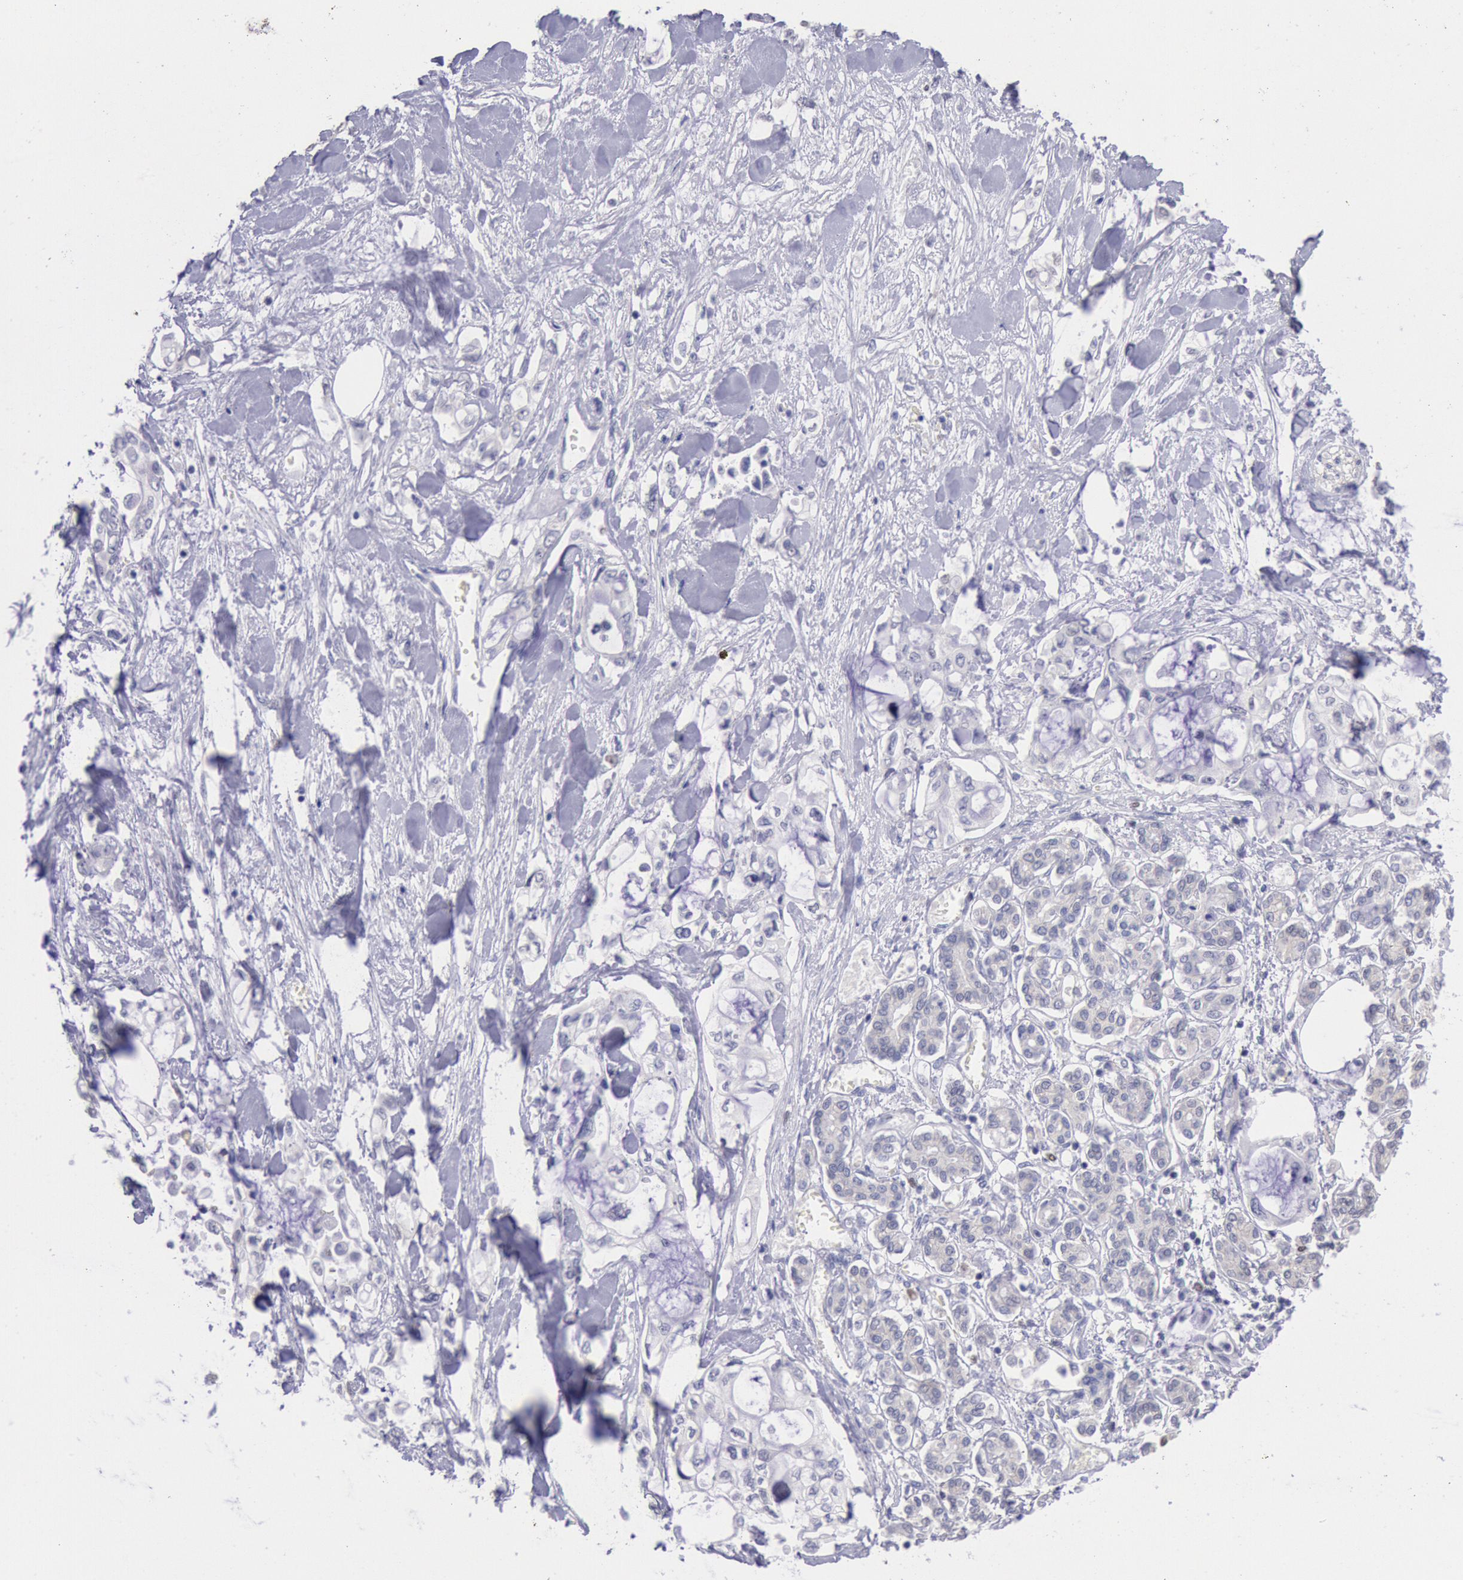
{"staining": {"intensity": "negative", "quantity": "none", "location": "none"}, "tissue": "pancreatic cancer", "cell_type": "Tumor cells", "image_type": "cancer", "snomed": [{"axis": "morphology", "description": "Adenocarcinoma, NOS"}, {"axis": "topography", "description": "Pancreas"}], "caption": "DAB immunohistochemical staining of pancreatic cancer (adenocarcinoma) shows no significant positivity in tumor cells.", "gene": "RPS6KA5", "patient": {"sex": "female", "age": 70}}